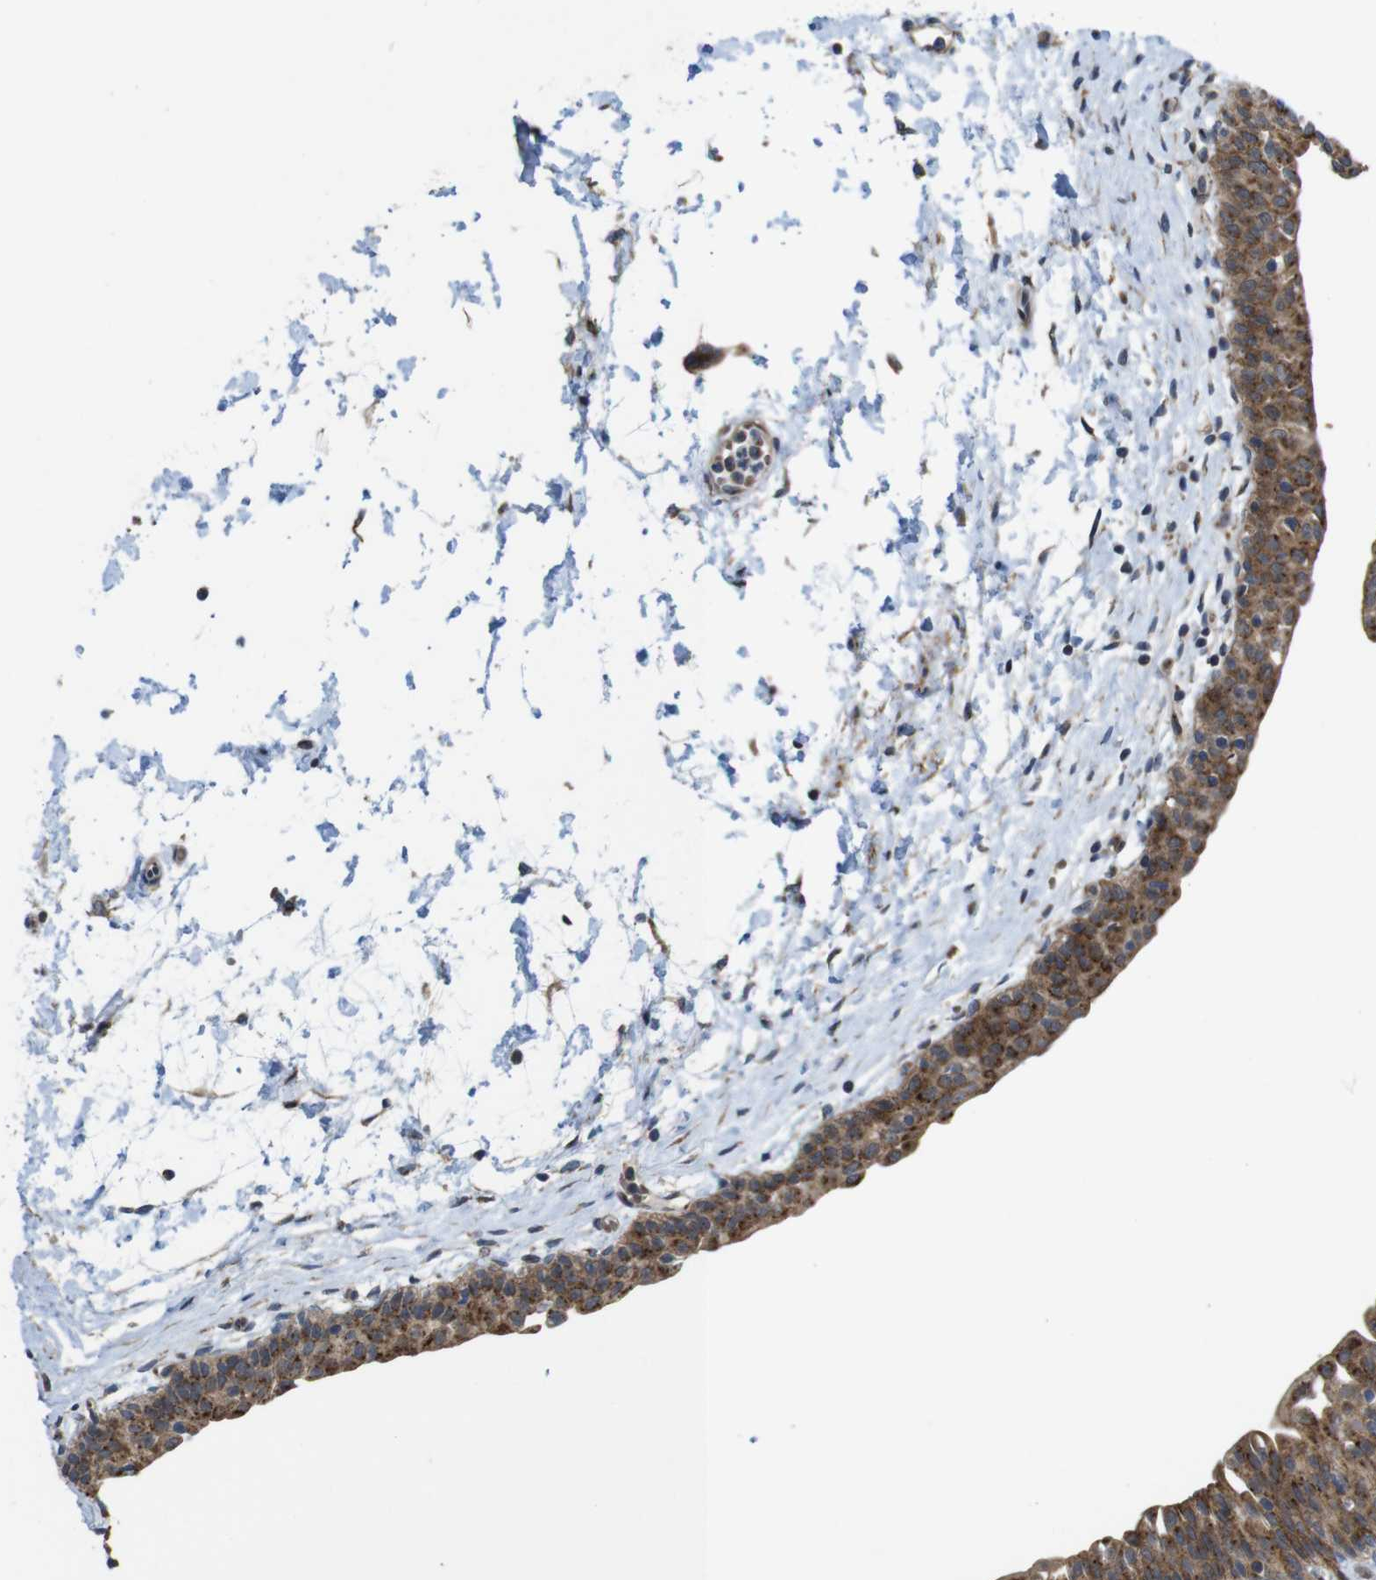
{"staining": {"intensity": "moderate", "quantity": ">75%", "location": "cytoplasmic/membranous"}, "tissue": "urinary bladder", "cell_type": "Urothelial cells", "image_type": "normal", "snomed": [{"axis": "morphology", "description": "Normal tissue, NOS"}, {"axis": "topography", "description": "Urinary bladder"}], "caption": "Protein staining by immunohistochemistry exhibits moderate cytoplasmic/membranous expression in about >75% of urothelial cells in normal urinary bladder.", "gene": "EFCAB14", "patient": {"sex": "male", "age": 55}}